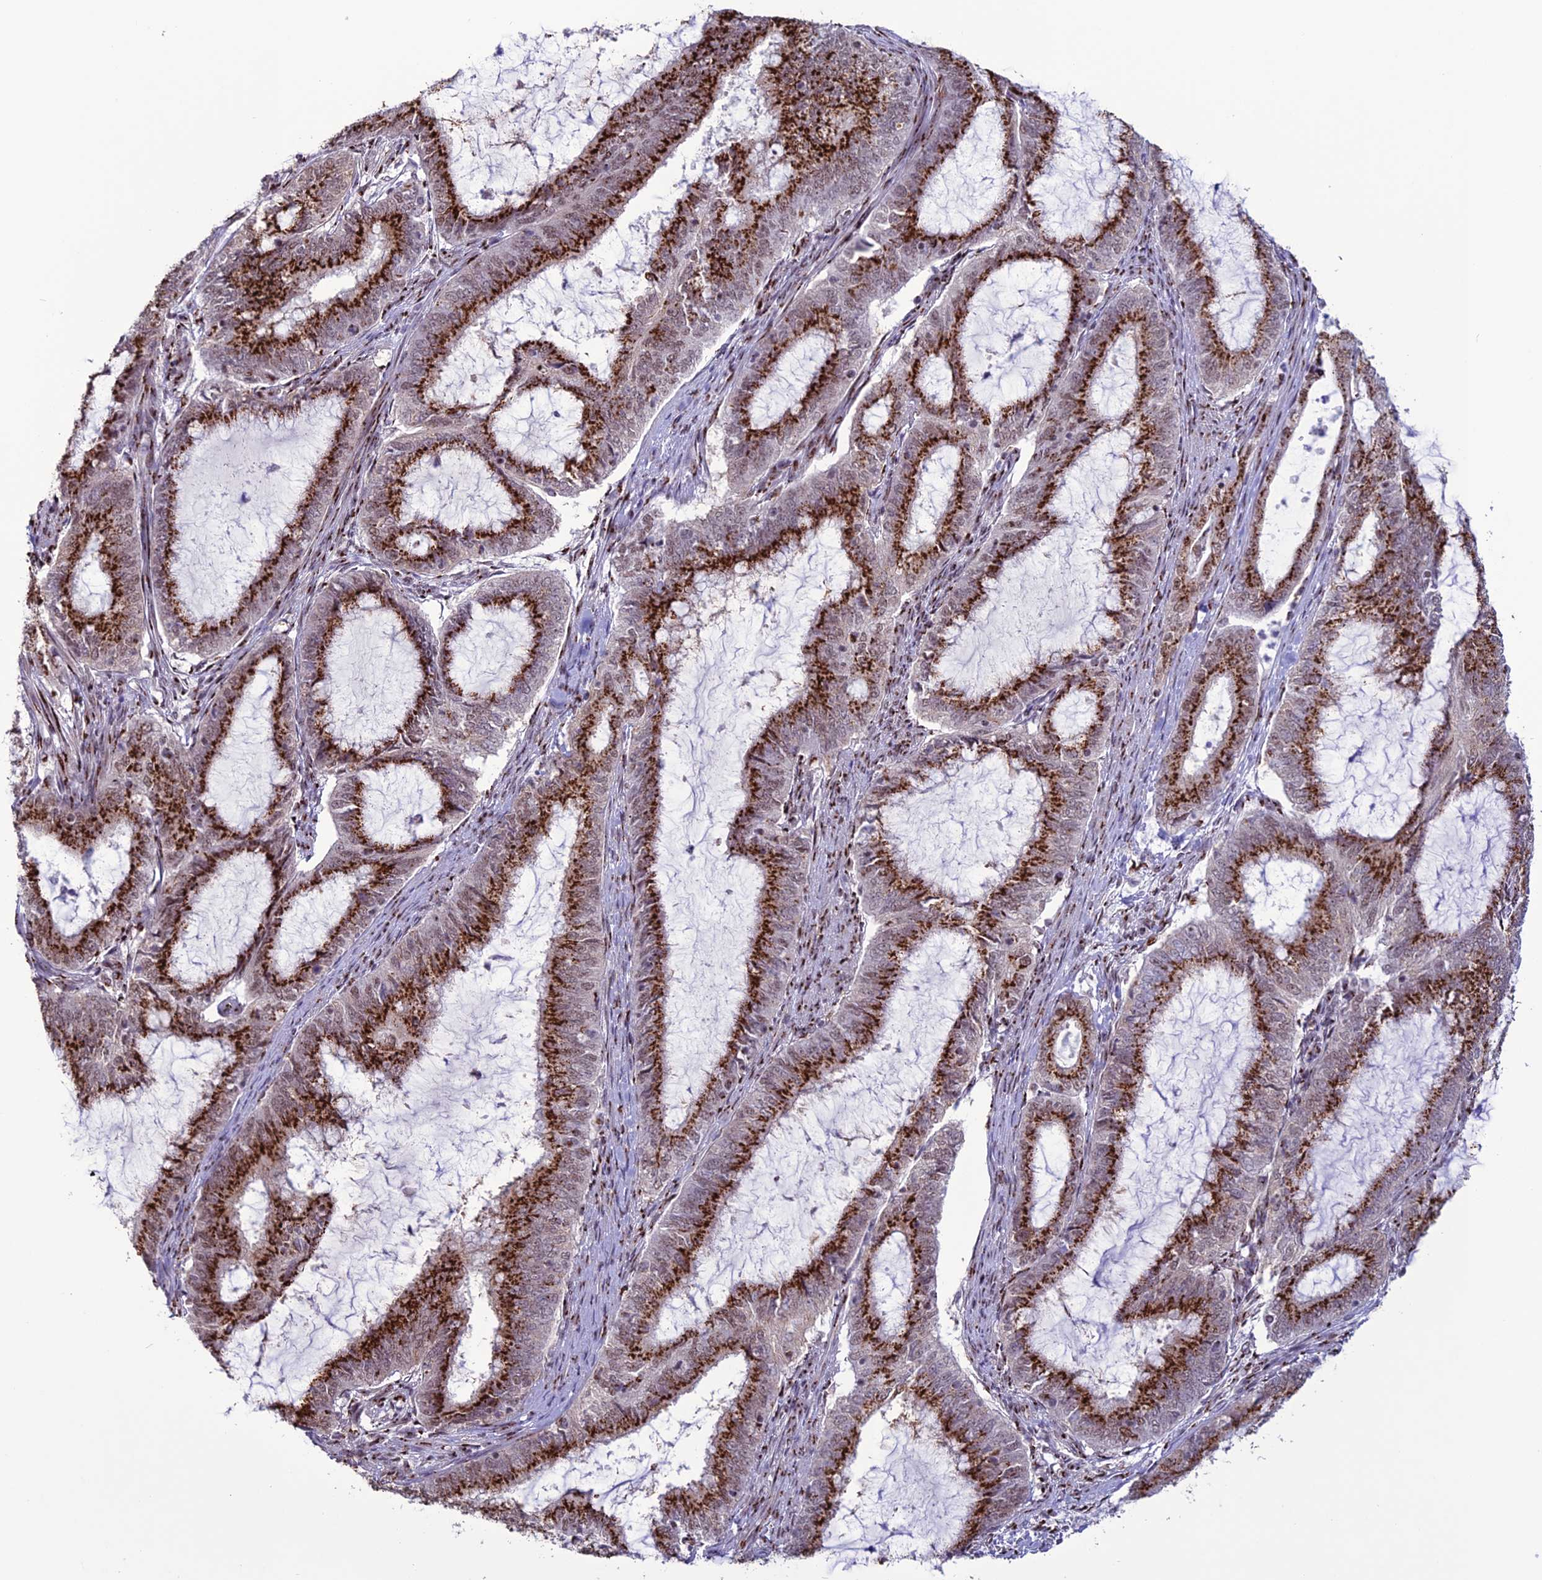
{"staining": {"intensity": "strong", "quantity": ">75%", "location": "cytoplasmic/membranous"}, "tissue": "endometrial cancer", "cell_type": "Tumor cells", "image_type": "cancer", "snomed": [{"axis": "morphology", "description": "Adenocarcinoma, NOS"}, {"axis": "topography", "description": "Endometrium"}], "caption": "The micrograph exhibits immunohistochemical staining of adenocarcinoma (endometrial). There is strong cytoplasmic/membranous positivity is seen in about >75% of tumor cells. The staining is performed using DAB brown chromogen to label protein expression. The nuclei are counter-stained blue using hematoxylin.", "gene": "PLEKHA4", "patient": {"sex": "female", "age": 51}}